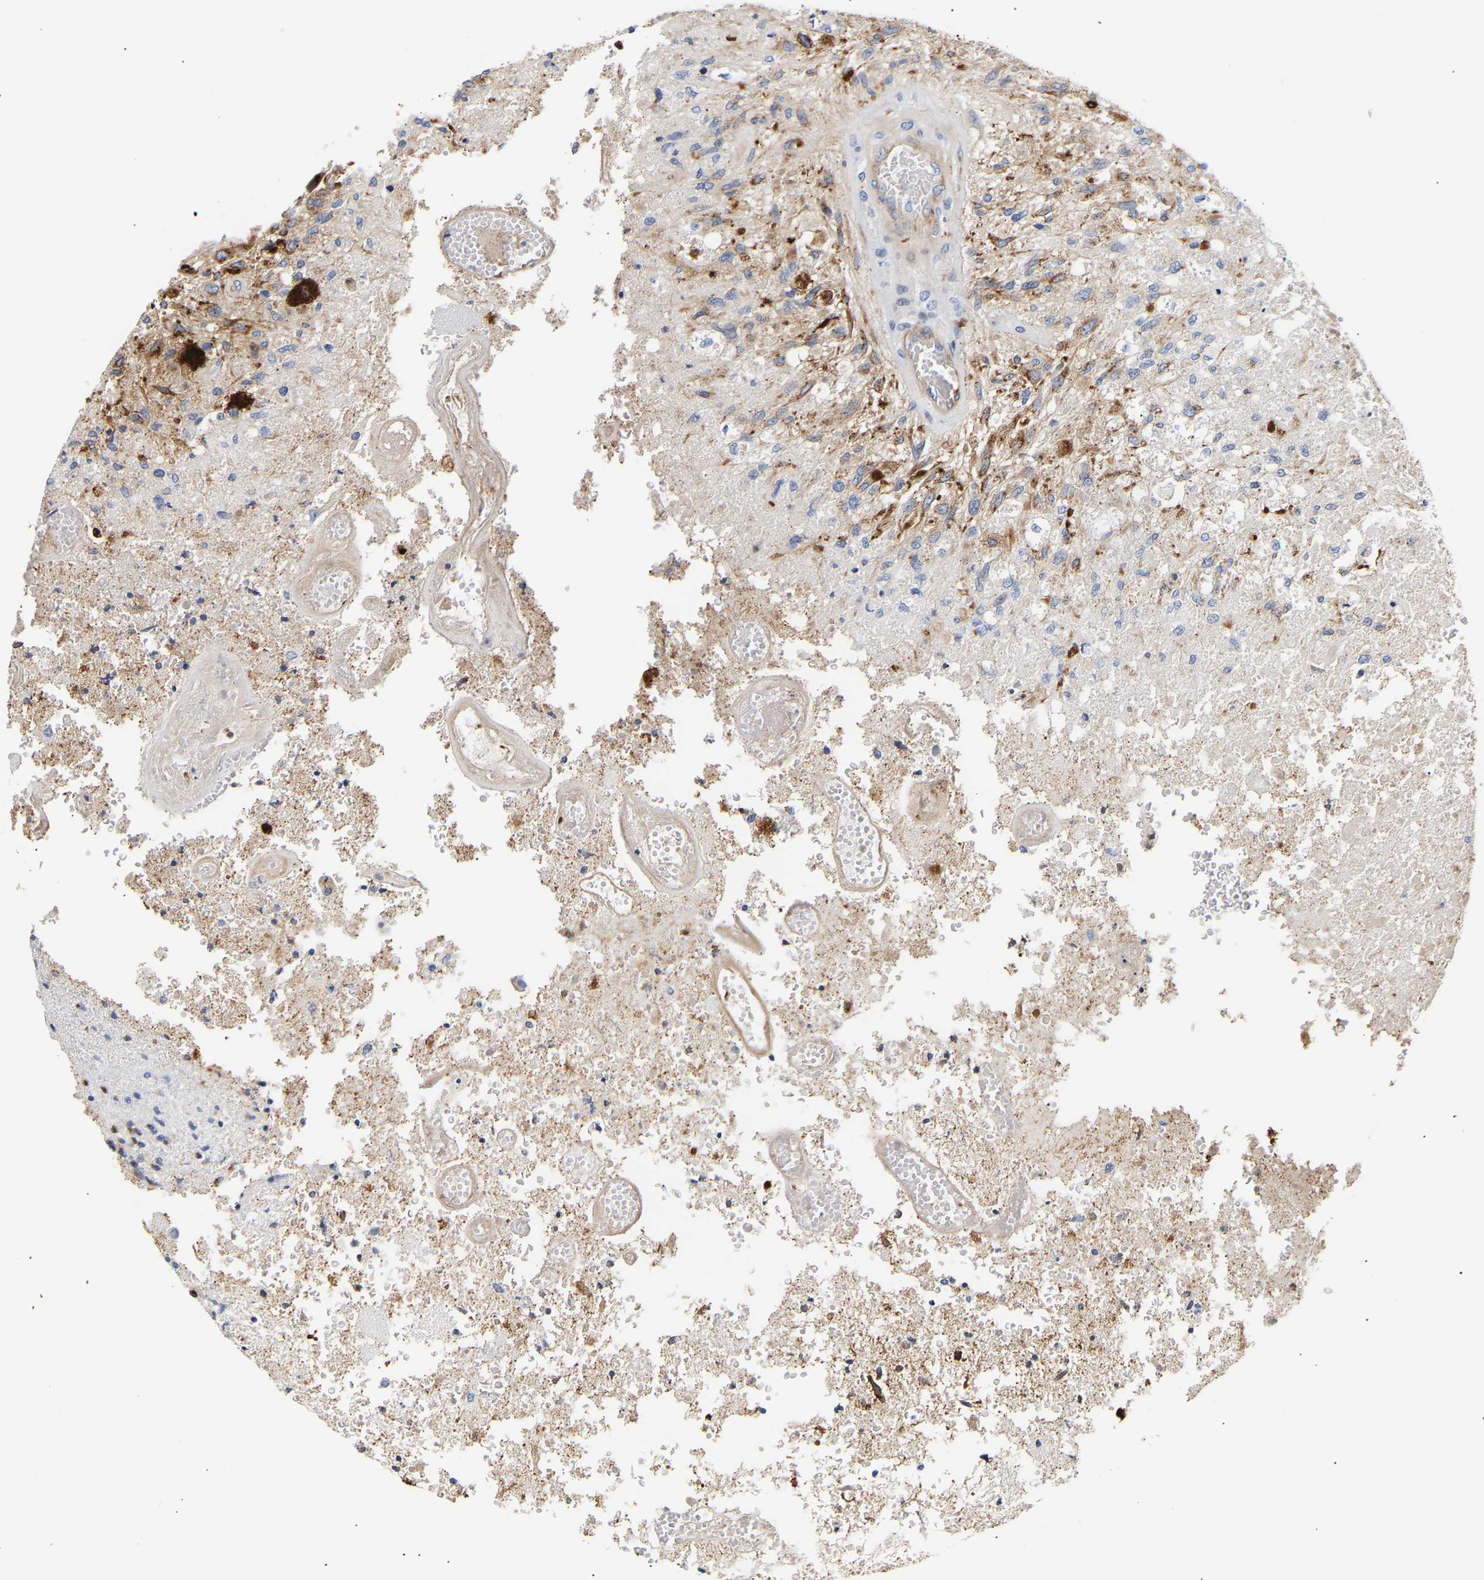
{"staining": {"intensity": "moderate", "quantity": "<25%", "location": "cytoplasmic/membranous"}, "tissue": "glioma", "cell_type": "Tumor cells", "image_type": "cancer", "snomed": [{"axis": "morphology", "description": "Normal tissue, NOS"}, {"axis": "morphology", "description": "Glioma, malignant, High grade"}, {"axis": "topography", "description": "Cerebral cortex"}], "caption": "Glioma stained for a protein (brown) demonstrates moderate cytoplasmic/membranous positive positivity in about <25% of tumor cells.", "gene": "IGFBP7", "patient": {"sex": "male", "age": 77}}